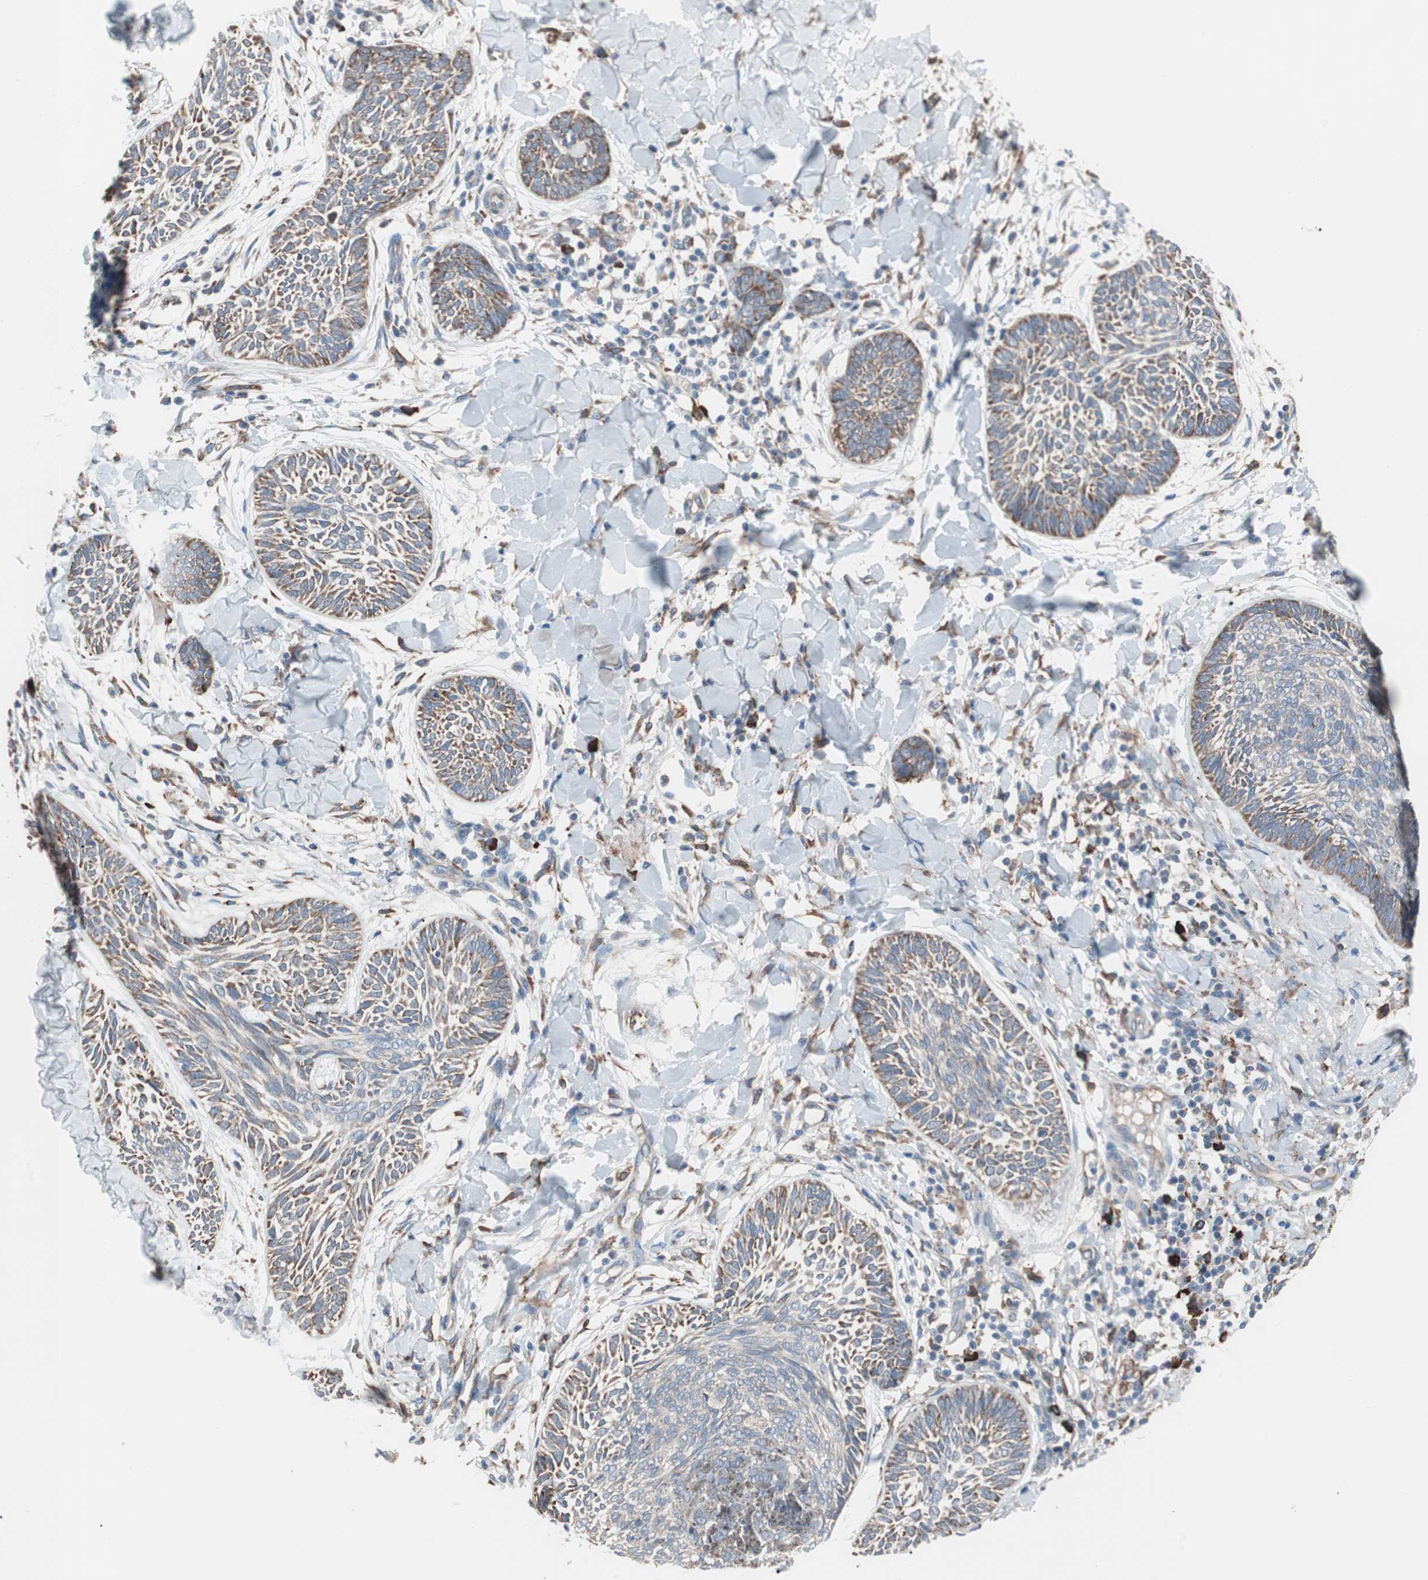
{"staining": {"intensity": "weak", "quantity": "25%-75%", "location": "cytoplasmic/membranous"}, "tissue": "skin cancer", "cell_type": "Tumor cells", "image_type": "cancer", "snomed": [{"axis": "morphology", "description": "Papilloma, NOS"}, {"axis": "morphology", "description": "Basal cell carcinoma"}, {"axis": "topography", "description": "Skin"}], "caption": "Tumor cells reveal low levels of weak cytoplasmic/membranous expression in approximately 25%-75% of cells in human skin cancer.", "gene": "SLC27A4", "patient": {"sex": "male", "age": 87}}